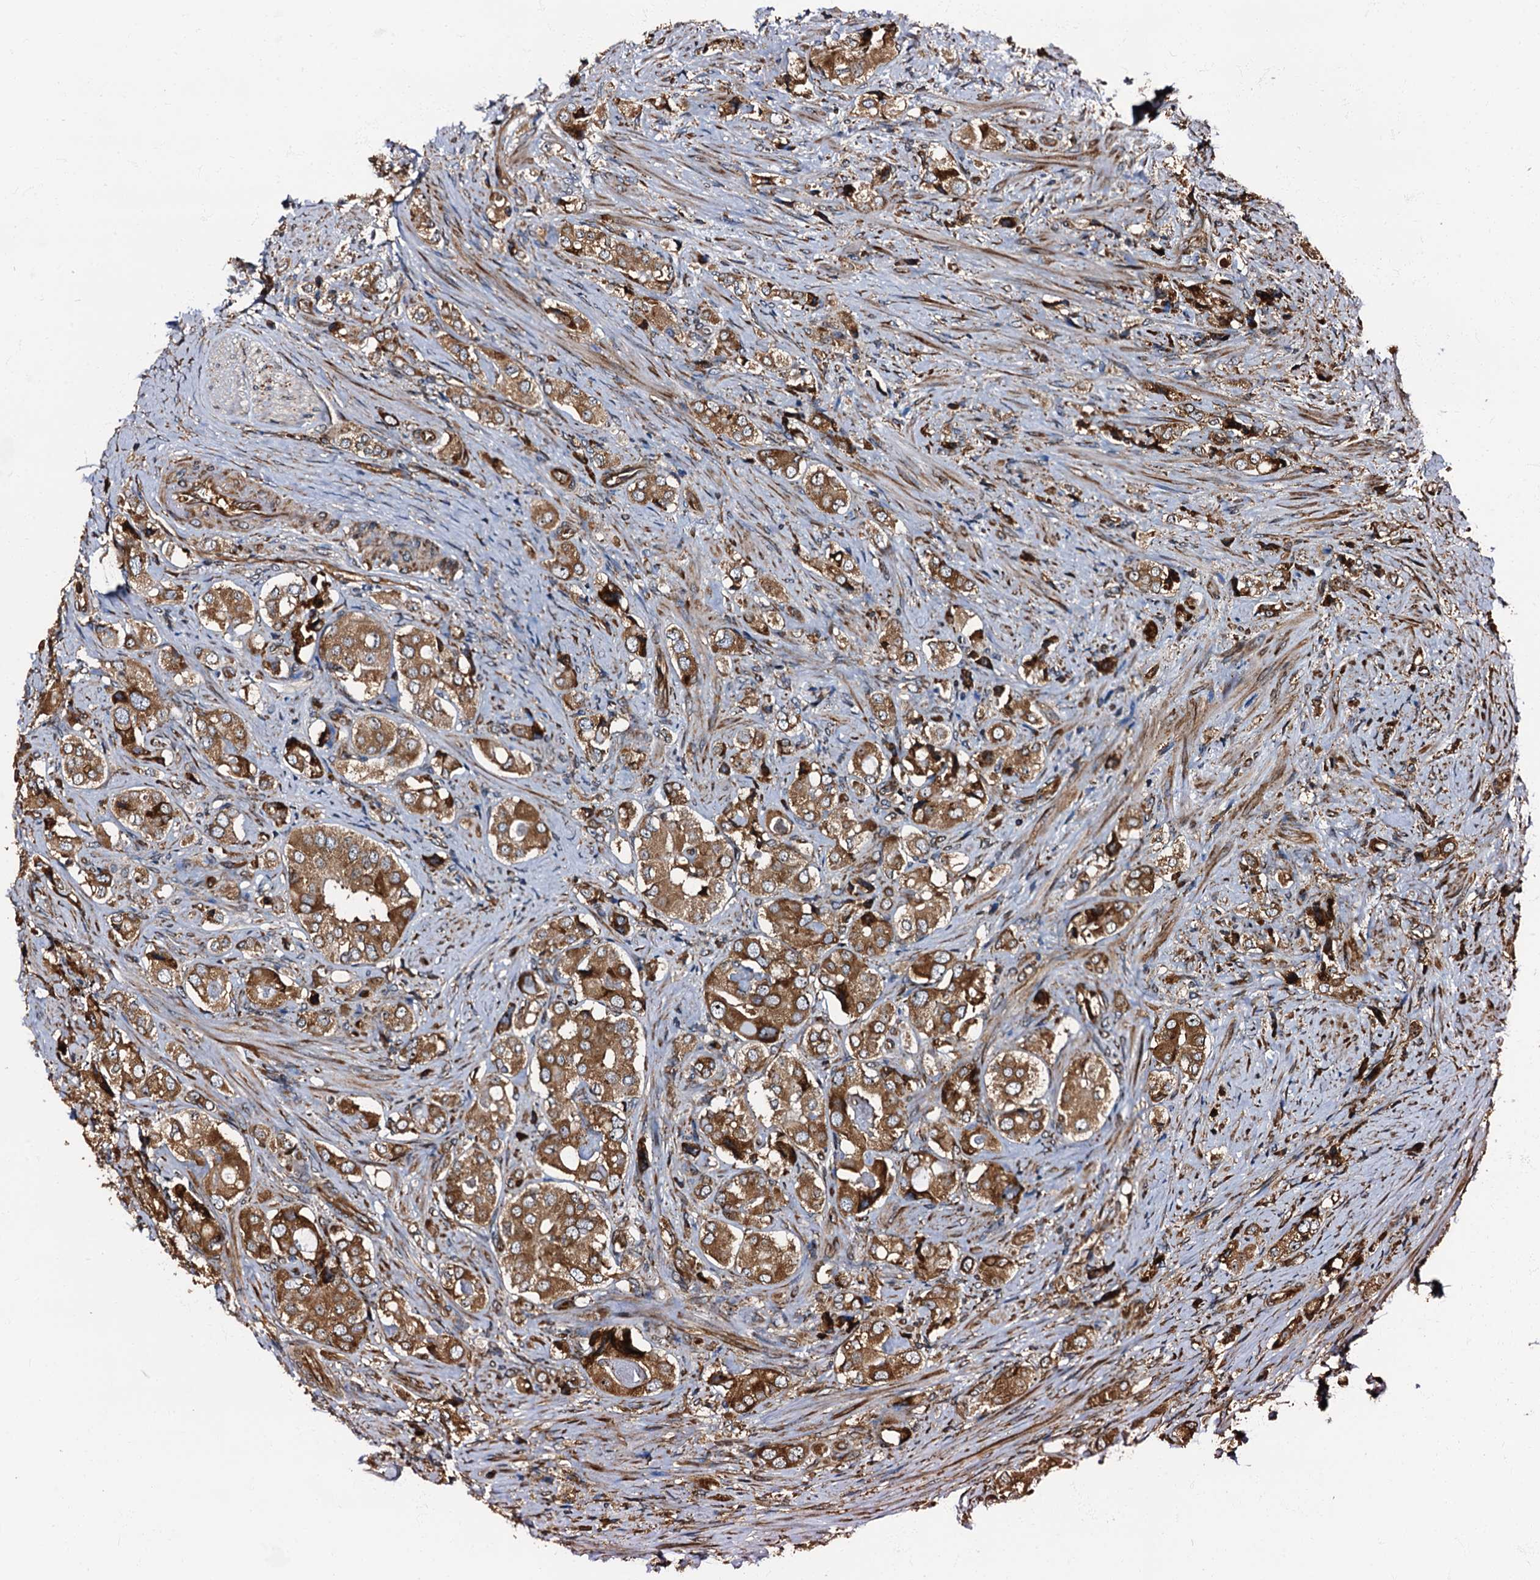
{"staining": {"intensity": "moderate", "quantity": ">75%", "location": "cytoplasmic/membranous"}, "tissue": "prostate cancer", "cell_type": "Tumor cells", "image_type": "cancer", "snomed": [{"axis": "morphology", "description": "Adenocarcinoma, High grade"}, {"axis": "topography", "description": "Prostate"}], "caption": "DAB (3,3'-diaminobenzidine) immunohistochemical staining of human prostate cancer (high-grade adenocarcinoma) exhibits moderate cytoplasmic/membranous protein staining in about >75% of tumor cells. (IHC, brightfield microscopy, high magnification).", "gene": "ATP2C1", "patient": {"sex": "male", "age": 65}}